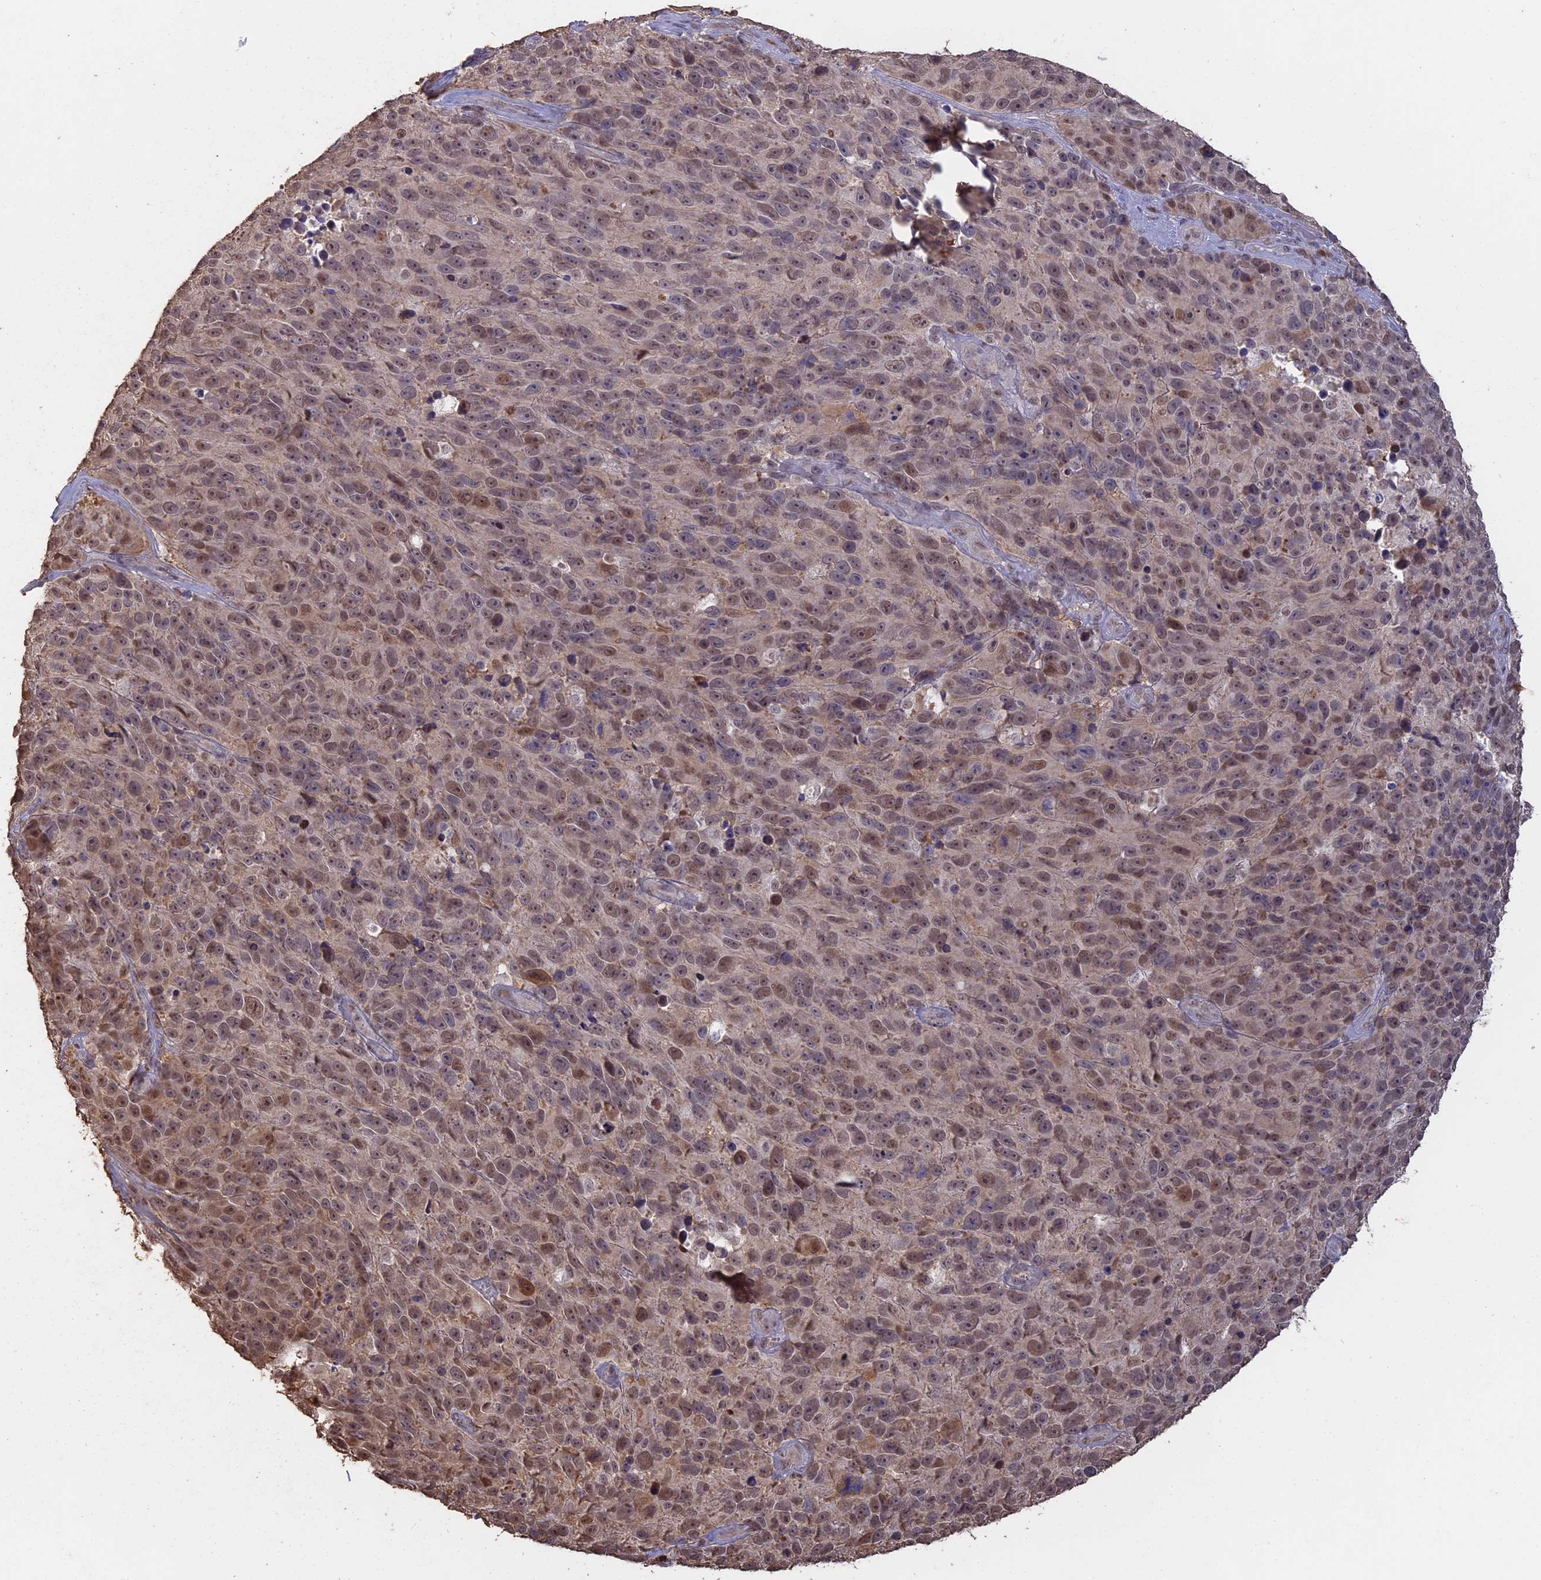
{"staining": {"intensity": "moderate", "quantity": ">75%", "location": "nuclear"}, "tissue": "melanoma", "cell_type": "Tumor cells", "image_type": "cancer", "snomed": [{"axis": "morphology", "description": "Malignant melanoma, NOS"}, {"axis": "topography", "description": "Skin"}], "caption": "IHC of malignant melanoma shows medium levels of moderate nuclear staining in about >75% of tumor cells.", "gene": "PSMC6", "patient": {"sex": "male", "age": 84}}